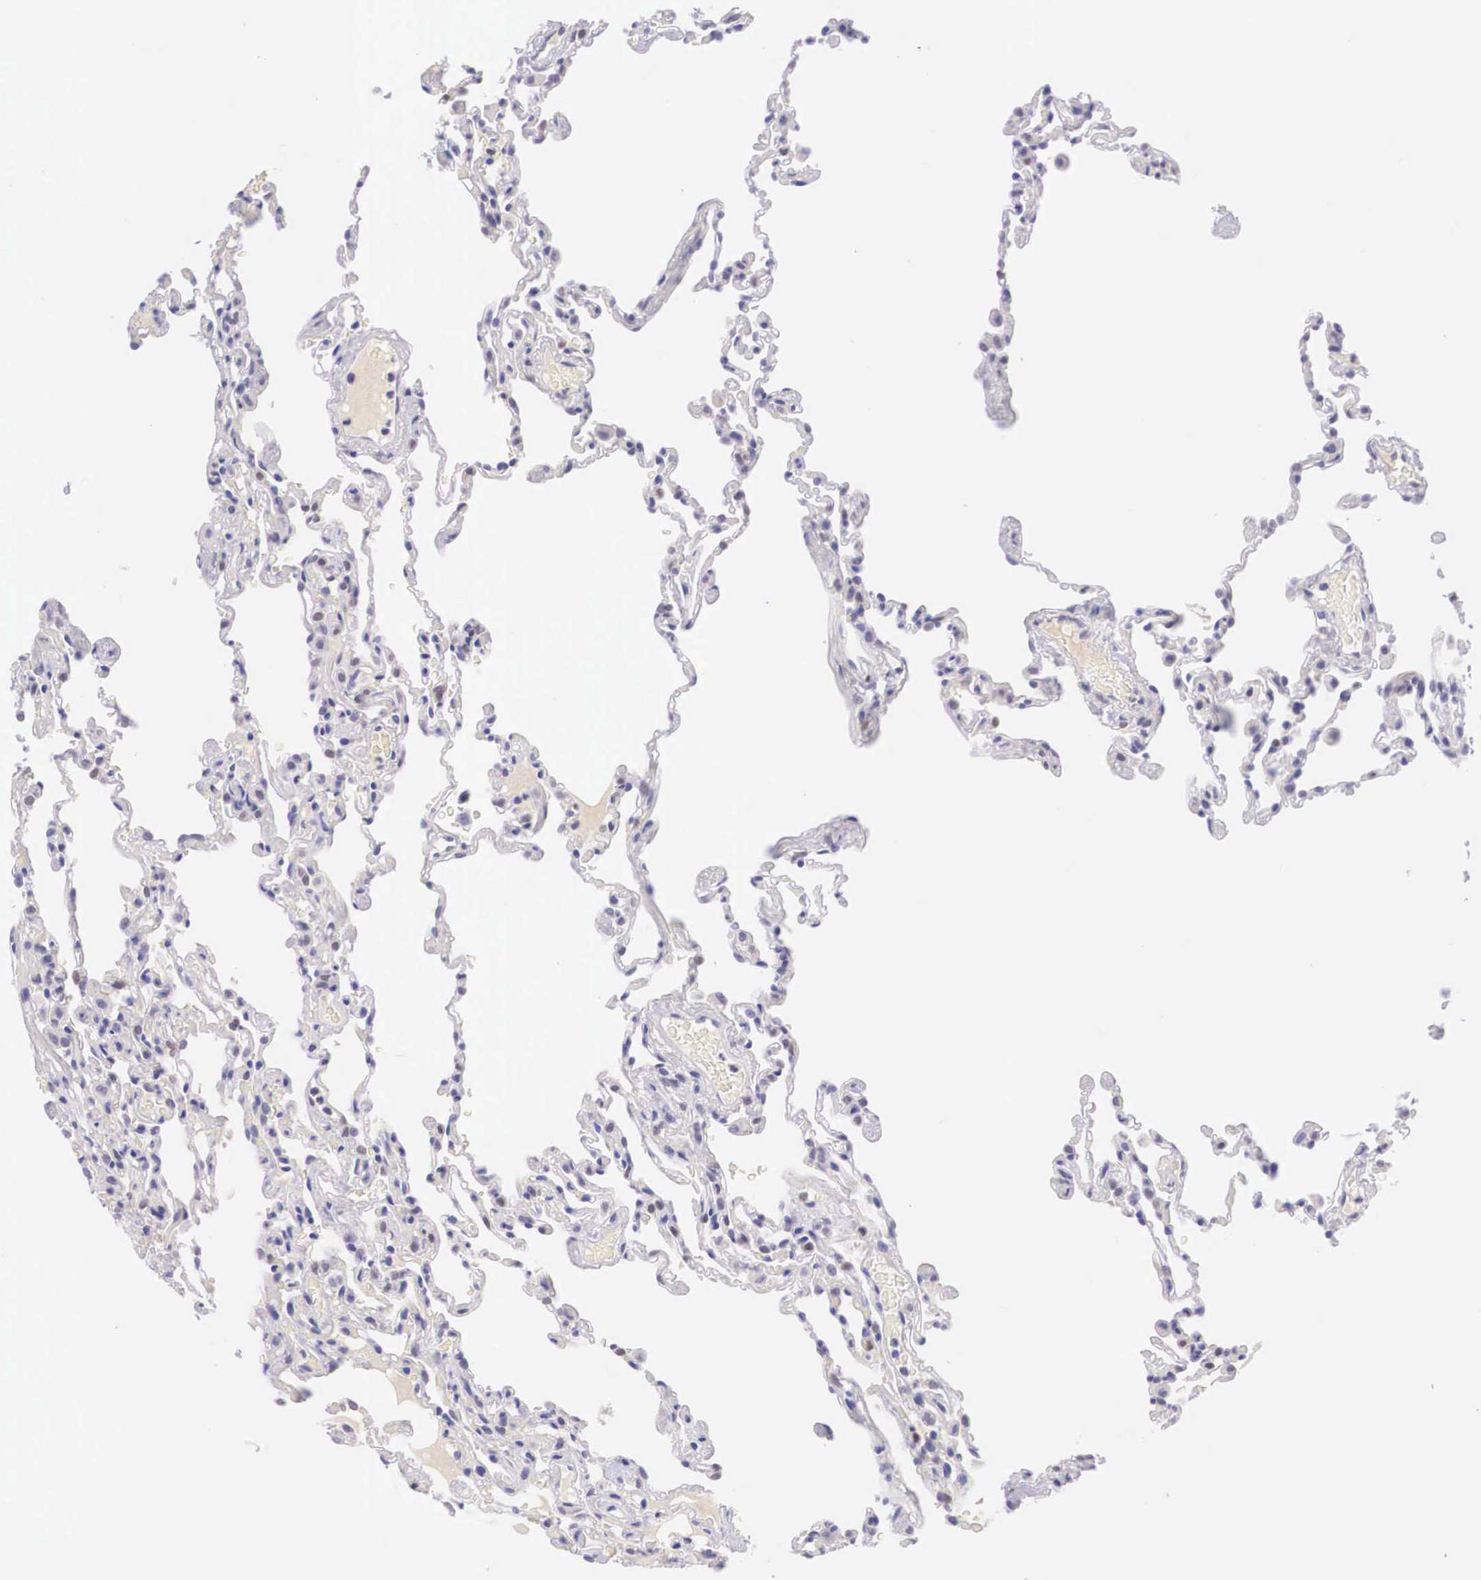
{"staining": {"intensity": "negative", "quantity": "none", "location": "none"}, "tissue": "lung", "cell_type": "Alveolar cells", "image_type": "normal", "snomed": [{"axis": "morphology", "description": "Normal tissue, NOS"}, {"axis": "topography", "description": "Lung"}], "caption": "A high-resolution photomicrograph shows IHC staining of unremarkable lung, which demonstrates no significant positivity in alveolar cells. Brightfield microscopy of IHC stained with DAB (3,3'-diaminobenzidine) (brown) and hematoxylin (blue), captured at high magnification.", "gene": "BCL6", "patient": {"sex": "female", "age": 61}}